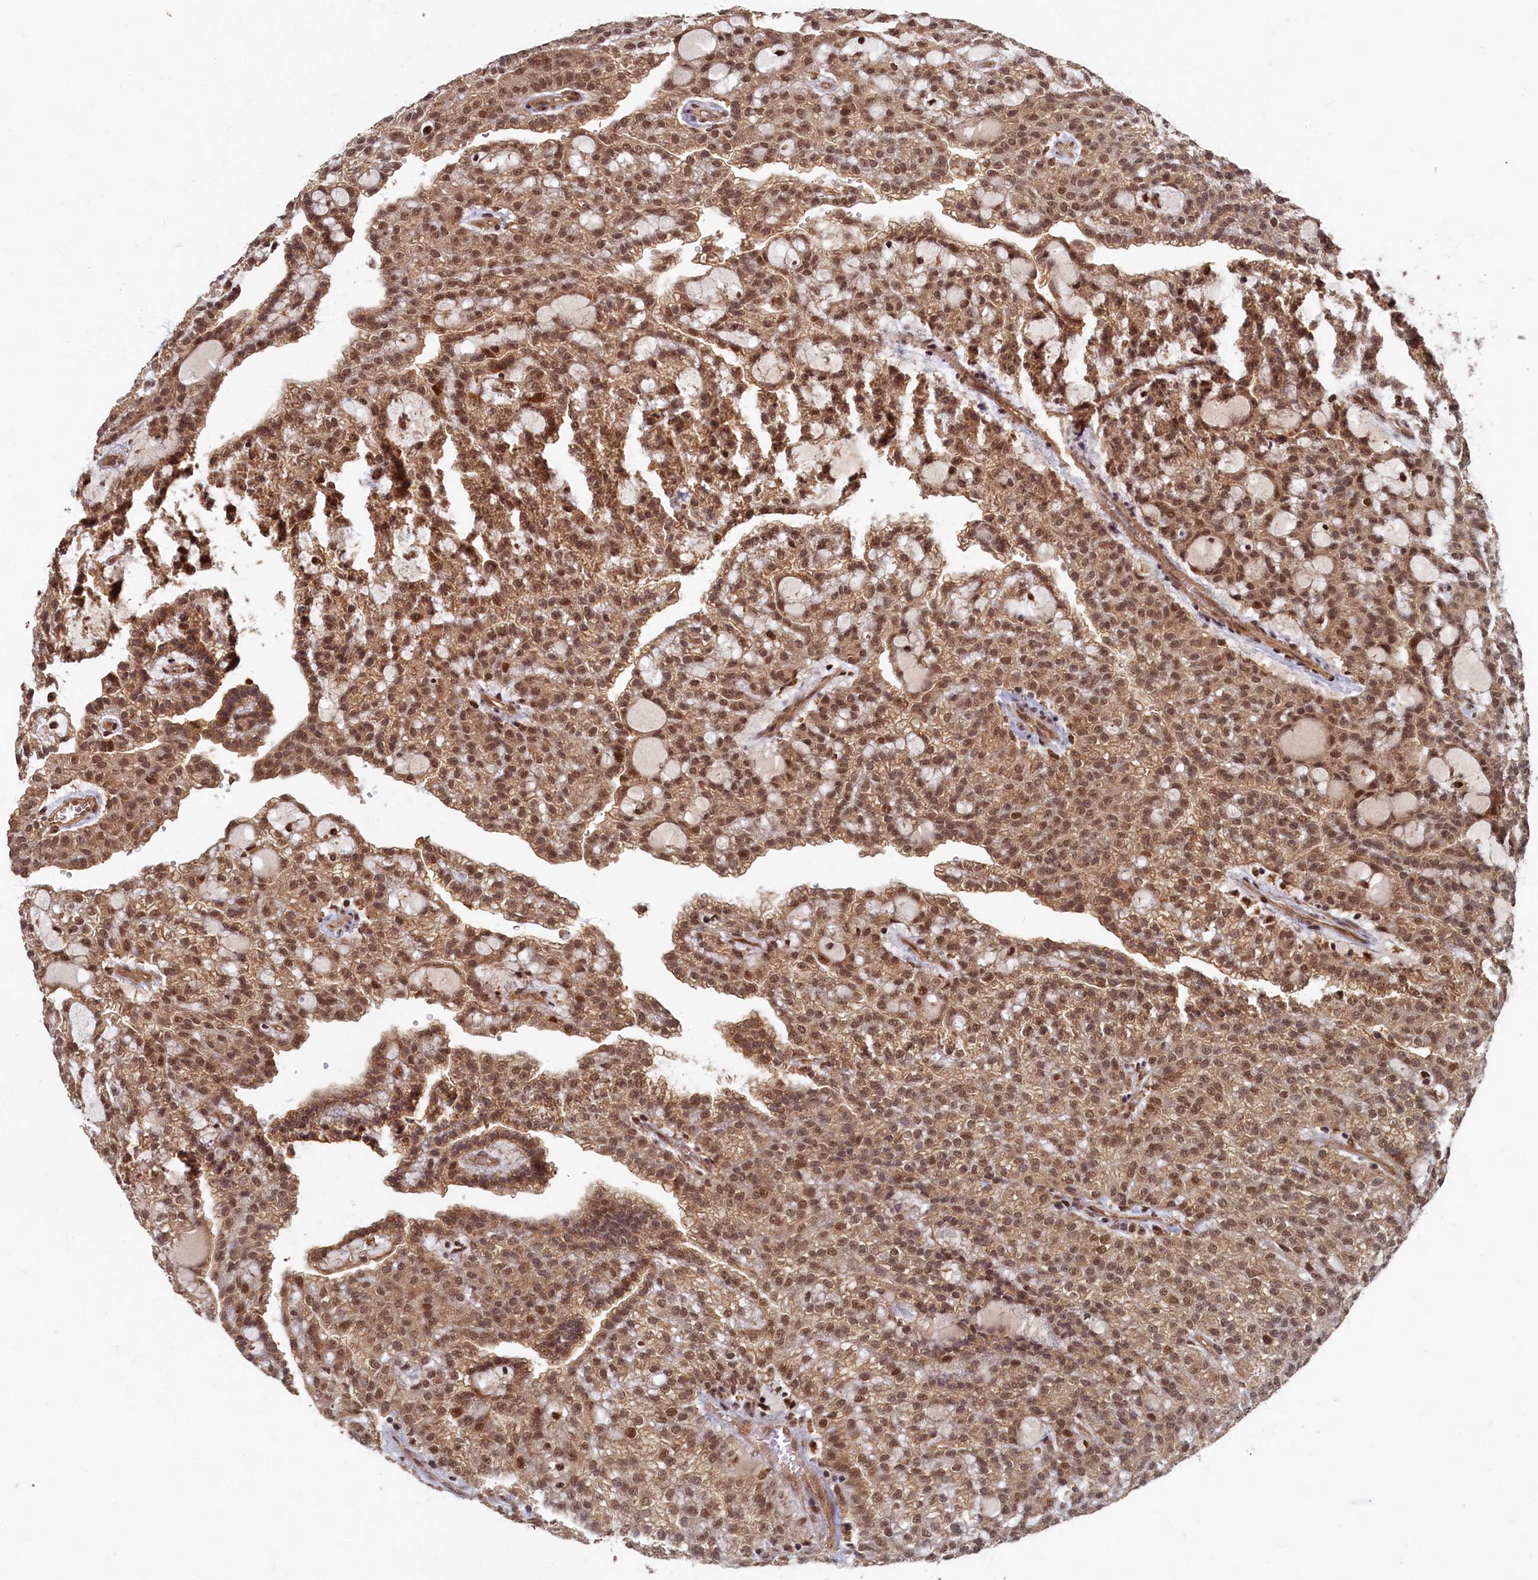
{"staining": {"intensity": "moderate", "quantity": ">75%", "location": "cytoplasmic/membranous,nuclear"}, "tissue": "renal cancer", "cell_type": "Tumor cells", "image_type": "cancer", "snomed": [{"axis": "morphology", "description": "Adenocarcinoma, NOS"}, {"axis": "topography", "description": "Kidney"}], "caption": "Approximately >75% of tumor cells in human adenocarcinoma (renal) display moderate cytoplasmic/membranous and nuclear protein positivity as visualized by brown immunohistochemical staining.", "gene": "BRCA1", "patient": {"sex": "male", "age": 63}}